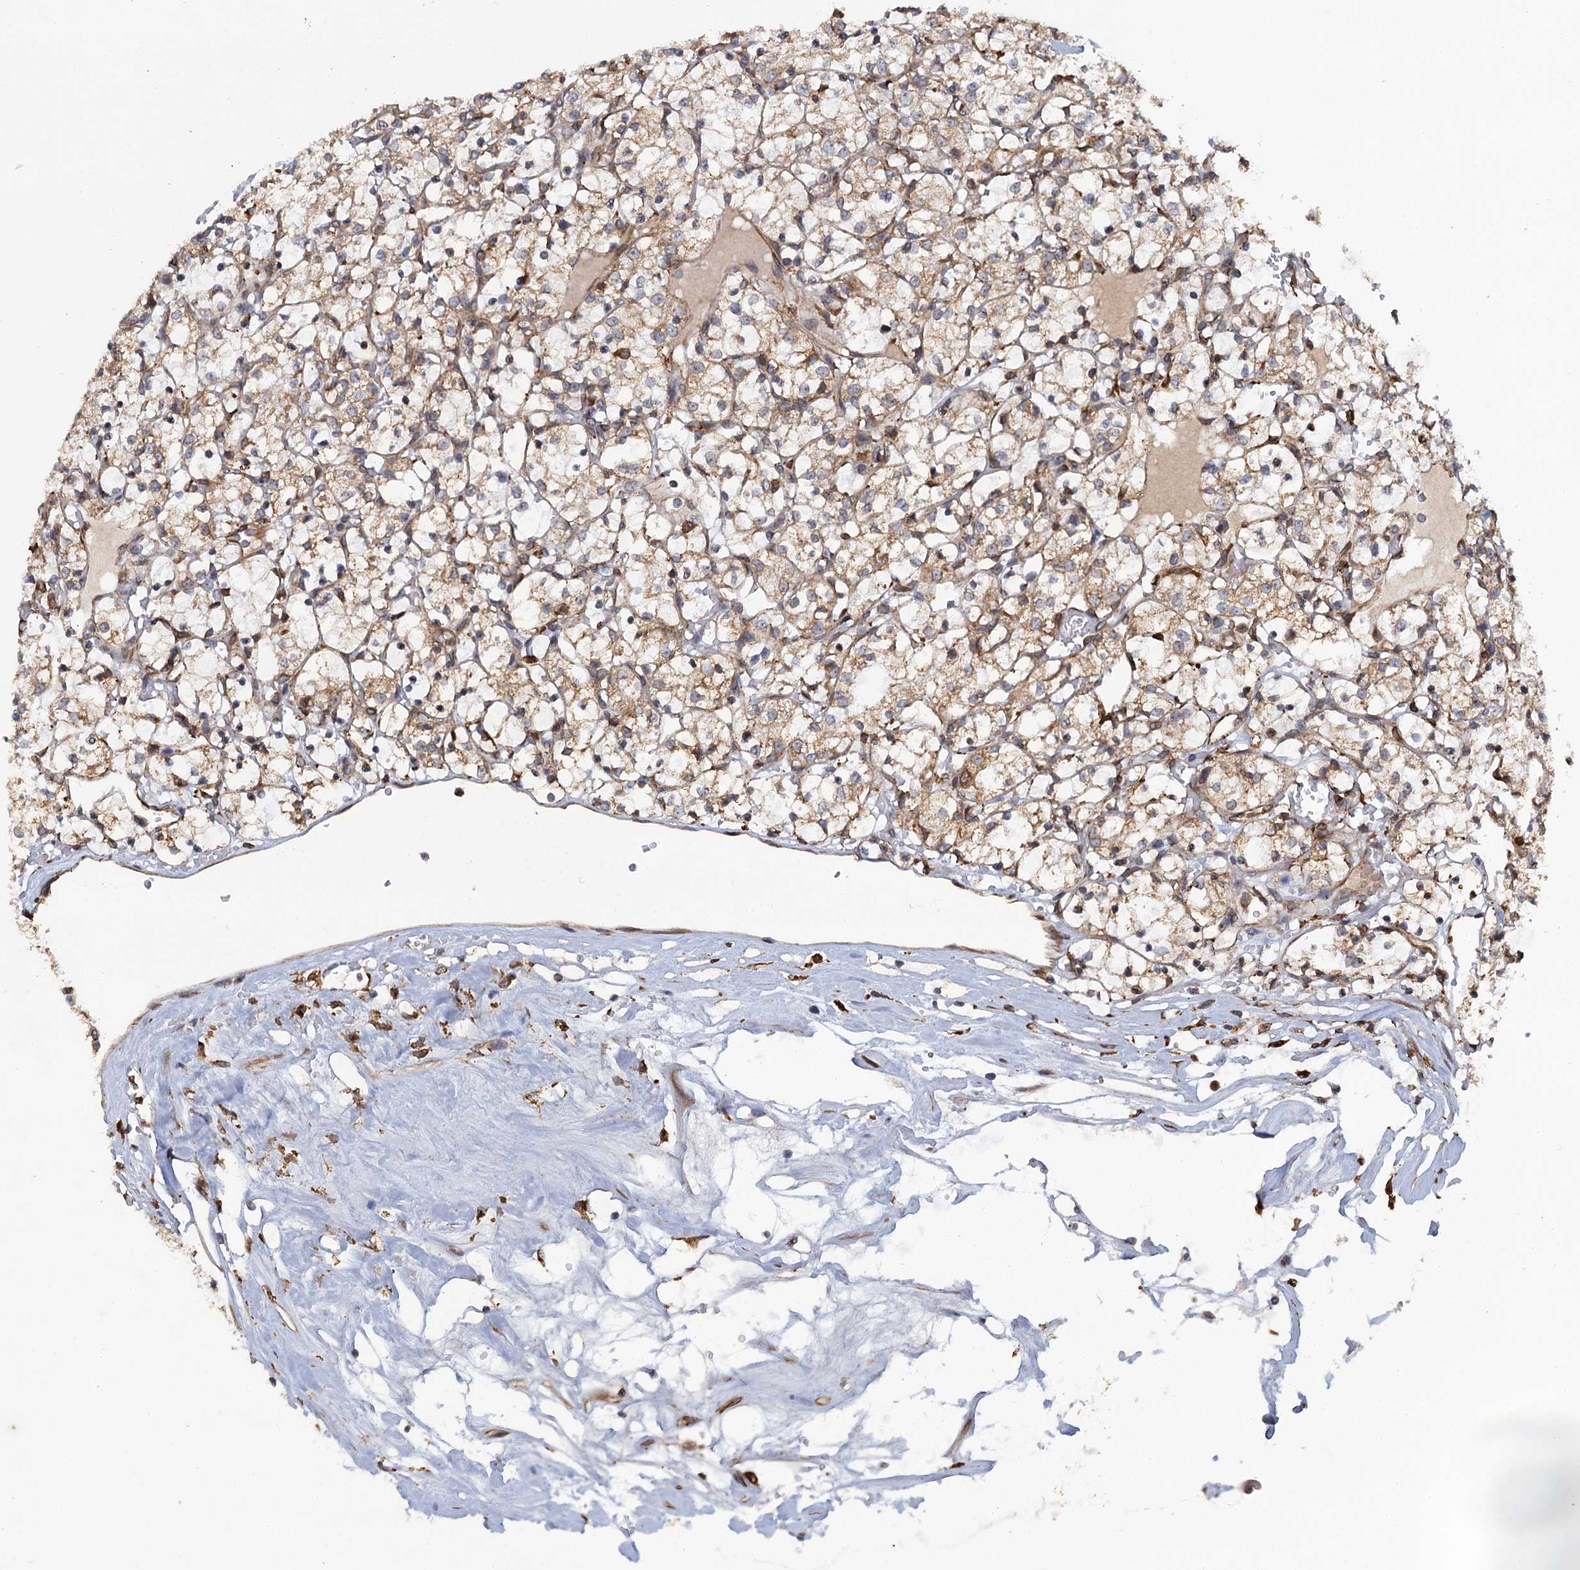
{"staining": {"intensity": "weak", "quantity": ">75%", "location": "cytoplasmic/membranous"}, "tissue": "renal cancer", "cell_type": "Tumor cells", "image_type": "cancer", "snomed": [{"axis": "morphology", "description": "Adenocarcinoma, NOS"}, {"axis": "topography", "description": "Kidney"}], "caption": "Immunohistochemical staining of human renal cancer exhibits low levels of weak cytoplasmic/membranous expression in approximately >75% of tumor cells.", "gene": "ARMC5", "patient": {"sex": "female", "age": 69}}